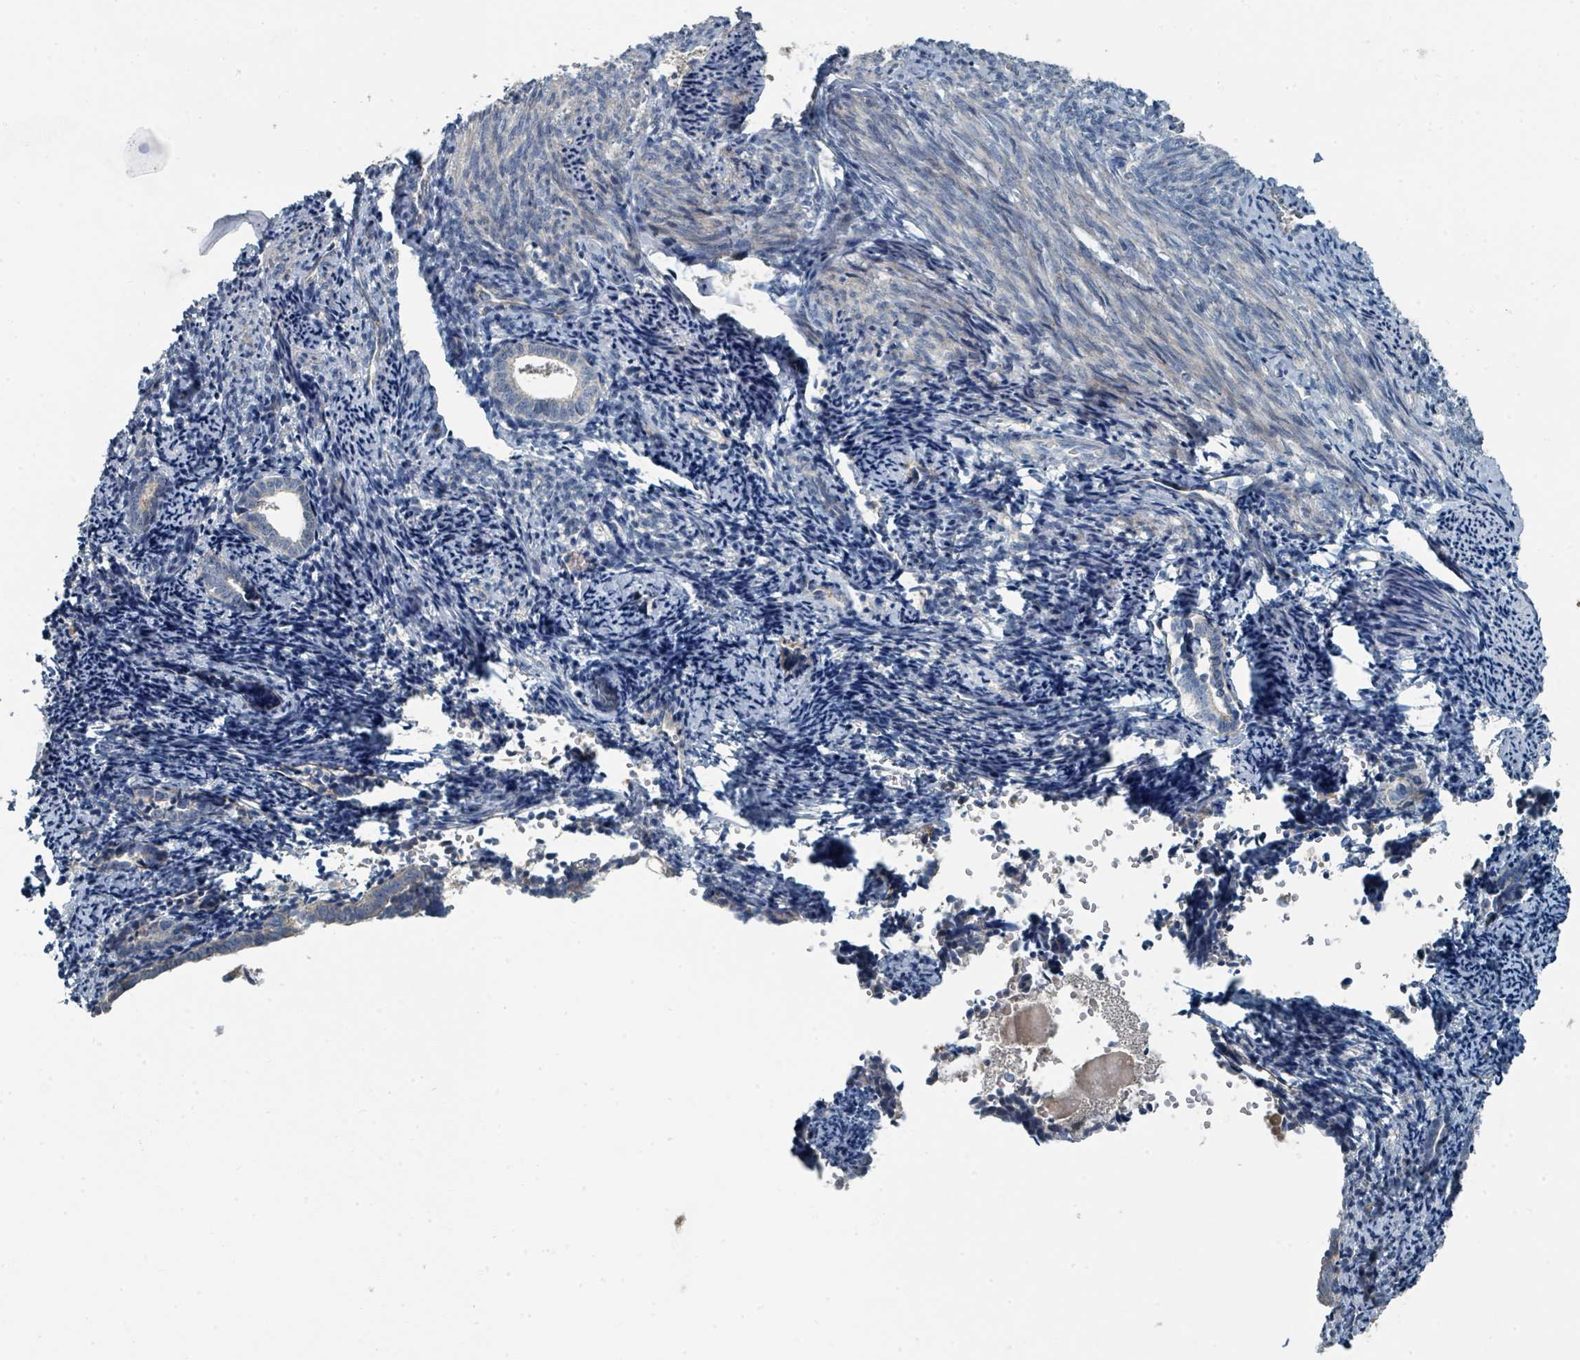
{"staining": {"intensity": "negative", "quantity": "none", "location": "none"}, "tissue": "endometrium", "cell_type": "Cells in endometrial stroma", "image_type": "normal", "snomed": [{"axis": "morphology", "description": "Normal tissue, NOS"}, {"axis": "topography", "description": "Endometrium"}], "caption": "High magnification brightfield microscopy of unremarkable endometrium stained with DAB (brown) and counterstained with hematoxylin (blue): cells in endometrial stroma show no significant positivity.", "gene": "SLC44A5", "patient": {"sex": "female", "age": 54}}